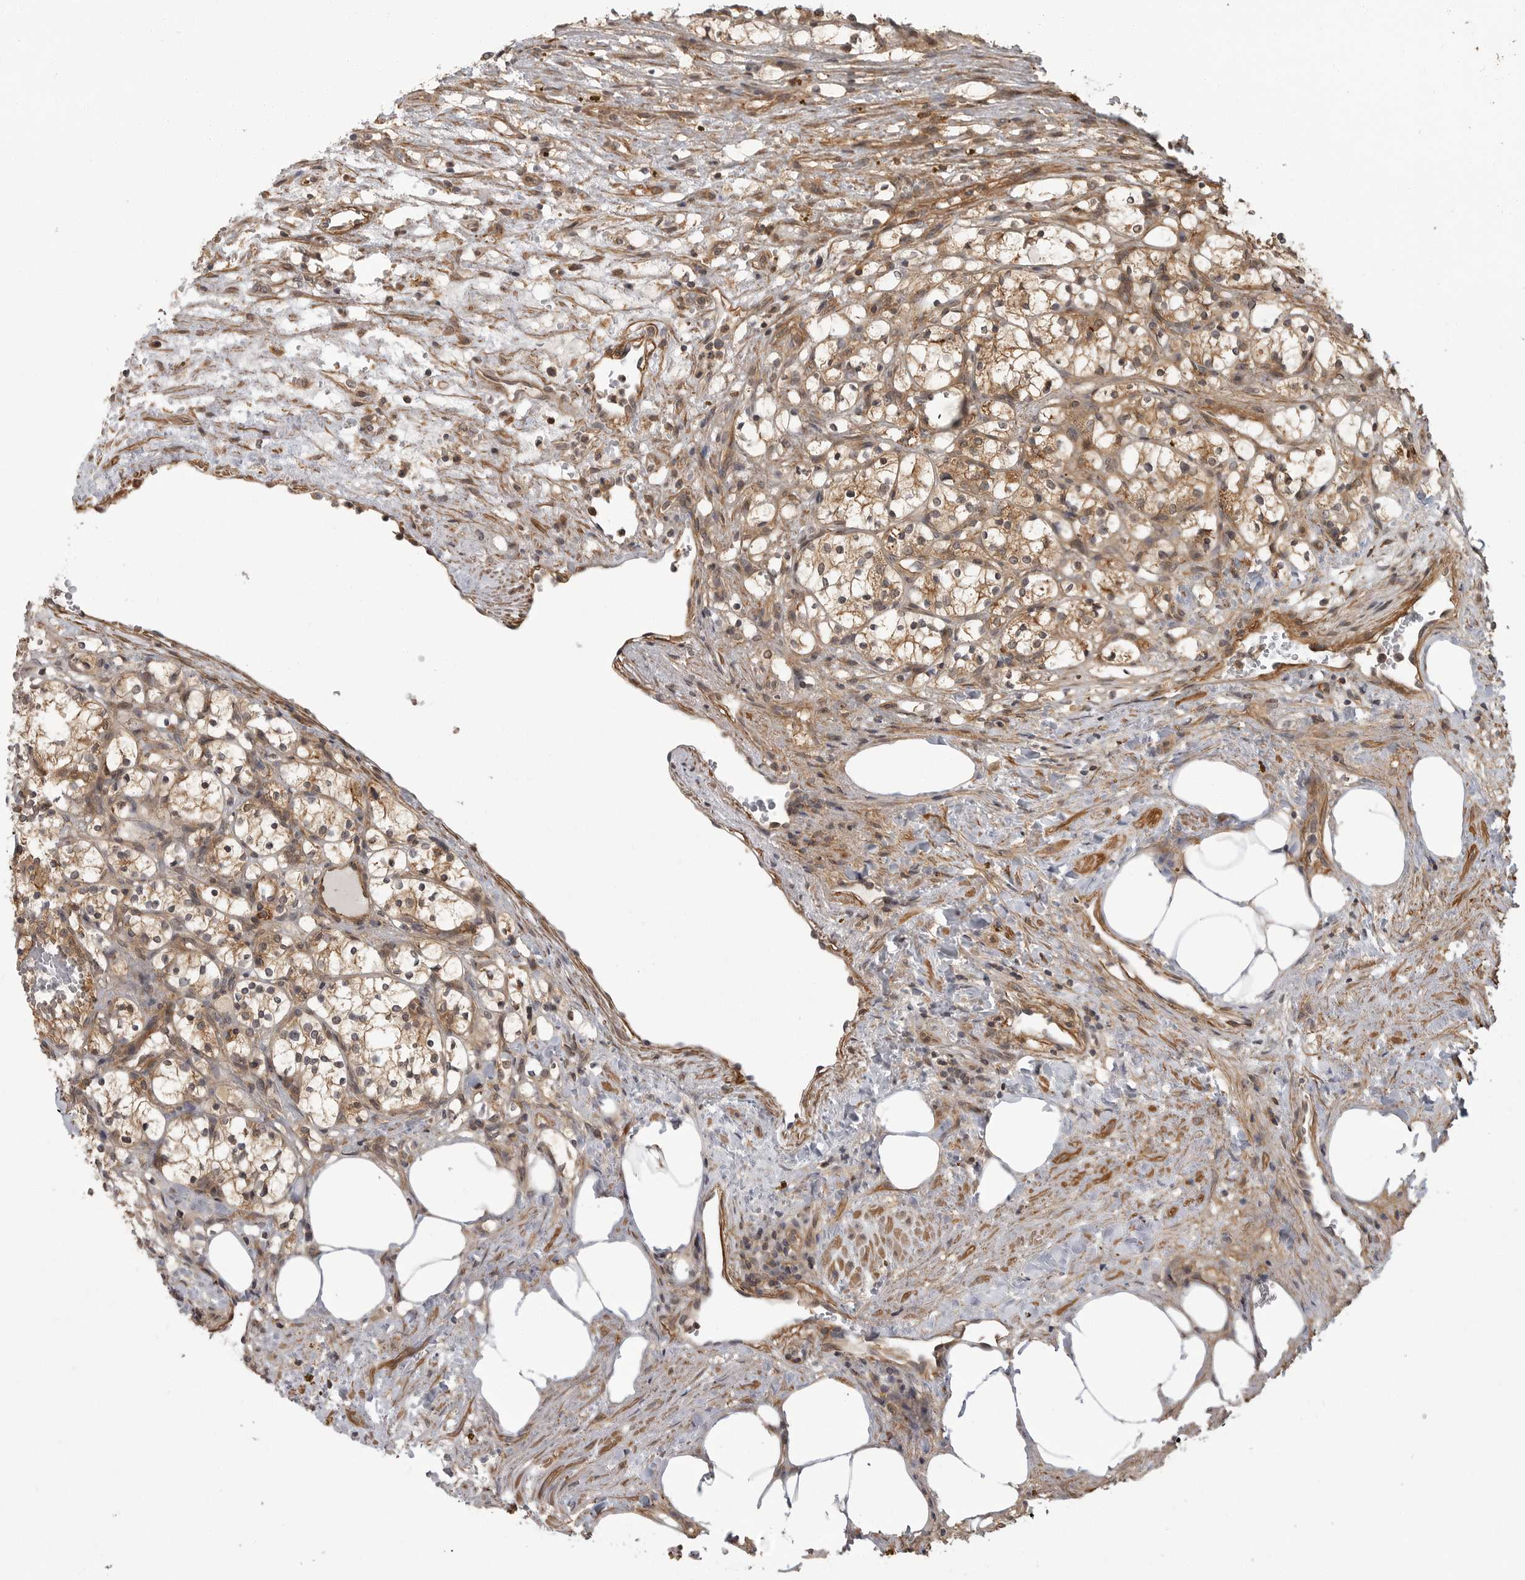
{"staining": {"intensity": "moderate", "quantity": ">75%", "location": "cytoplasmic/membranous"}, "tissue": "renal cancer", "cell_type": "Tumor cells", "image_type": "cancer", "snomed": [{"axis": "morphology", "description": "Adenocarcinoma, NOS"}, {"axis": "topography", "description": "Kidney"}], "caption": "Moderate cytoplasmic/membranous staining for a protein is present in about >75% of tumor cells of renal cancer using immunohistochemistry (IHC).", "gene": "ERN1", "patient": {"sex": "female", "age": 69}}